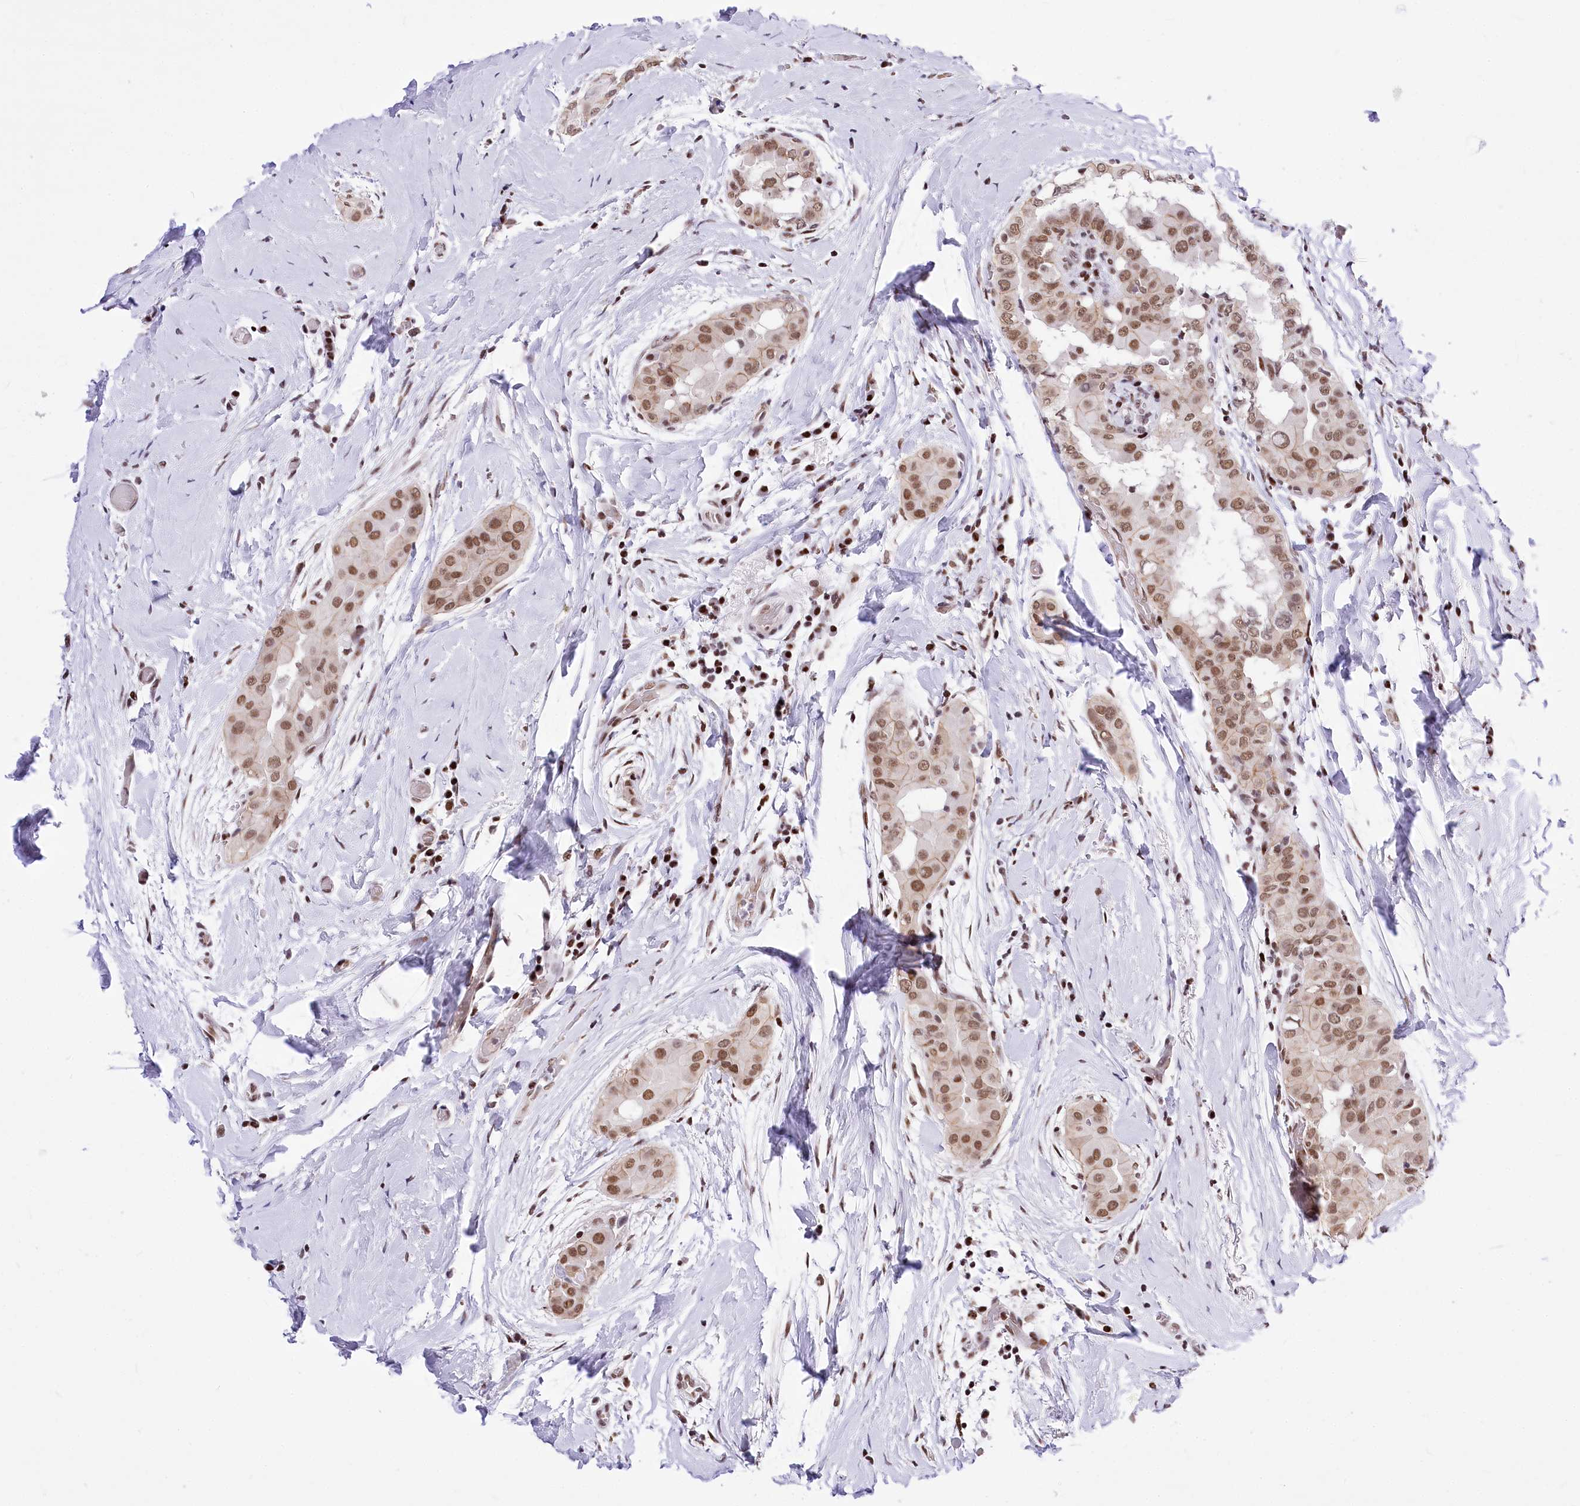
{"staining": {"intensity": "moderate", "quantity": ">75%", "location": "nuclear"}, "tissue": "thyroid cancer", "cell_type": "Tumor cells", "image_type": "cancer", "snomed": [{"axis": "morphology", "description": "Papillary adenocarcinoma, NOS"}, {"axis": "topography", "description": "Thyroid gland"}], "caption": "Immunohistochemical staining of thyroid cancer (papillary adenocarcinoma) exhibits moderate nuclear protein expression in about >75% of tumor cells.", "gene": "POU4F3", "patient": {"sex": "male", "age": 33}}